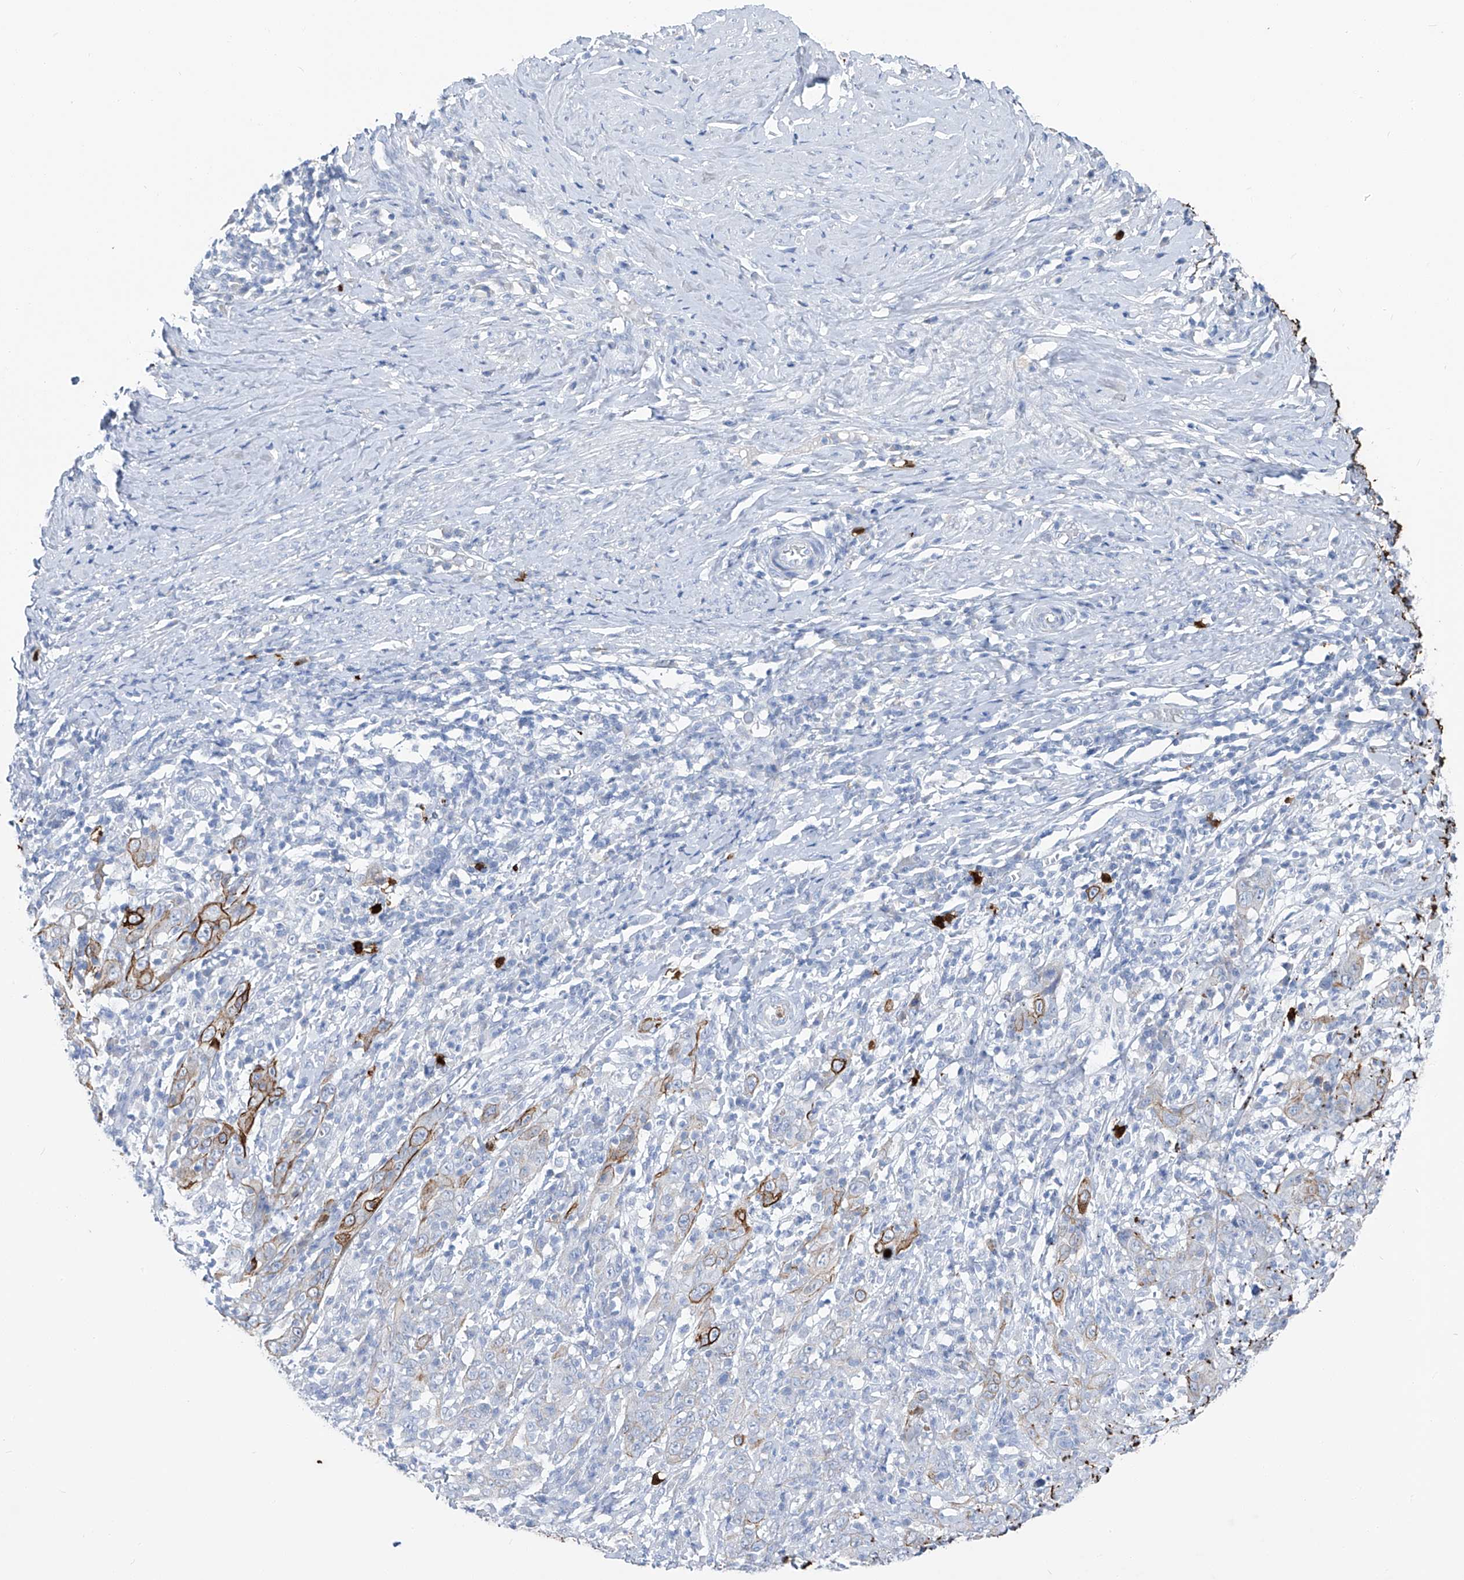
{"staining": {"intensity": "strong", "quantity": "<25%", "location": "cytoplasmic/membranous"}, "tissue": "cervical cancer", "cell_type": "Tumor cells", "image_type": "cancer", "snomed": [{"axis": "morphology", "description": "Squamous cell carcinoma, NOS"}, {"axis": "topography", "description": "Cervix"}], "caption": "Immunohistochemical staining of human cervical squamous cell carcinoma shows strong cytoplasmic/membranous protein staining in approximately <25% of tumor cells.", "gene": "FRS3", "patient": {"sex": "female", "age": 46}}